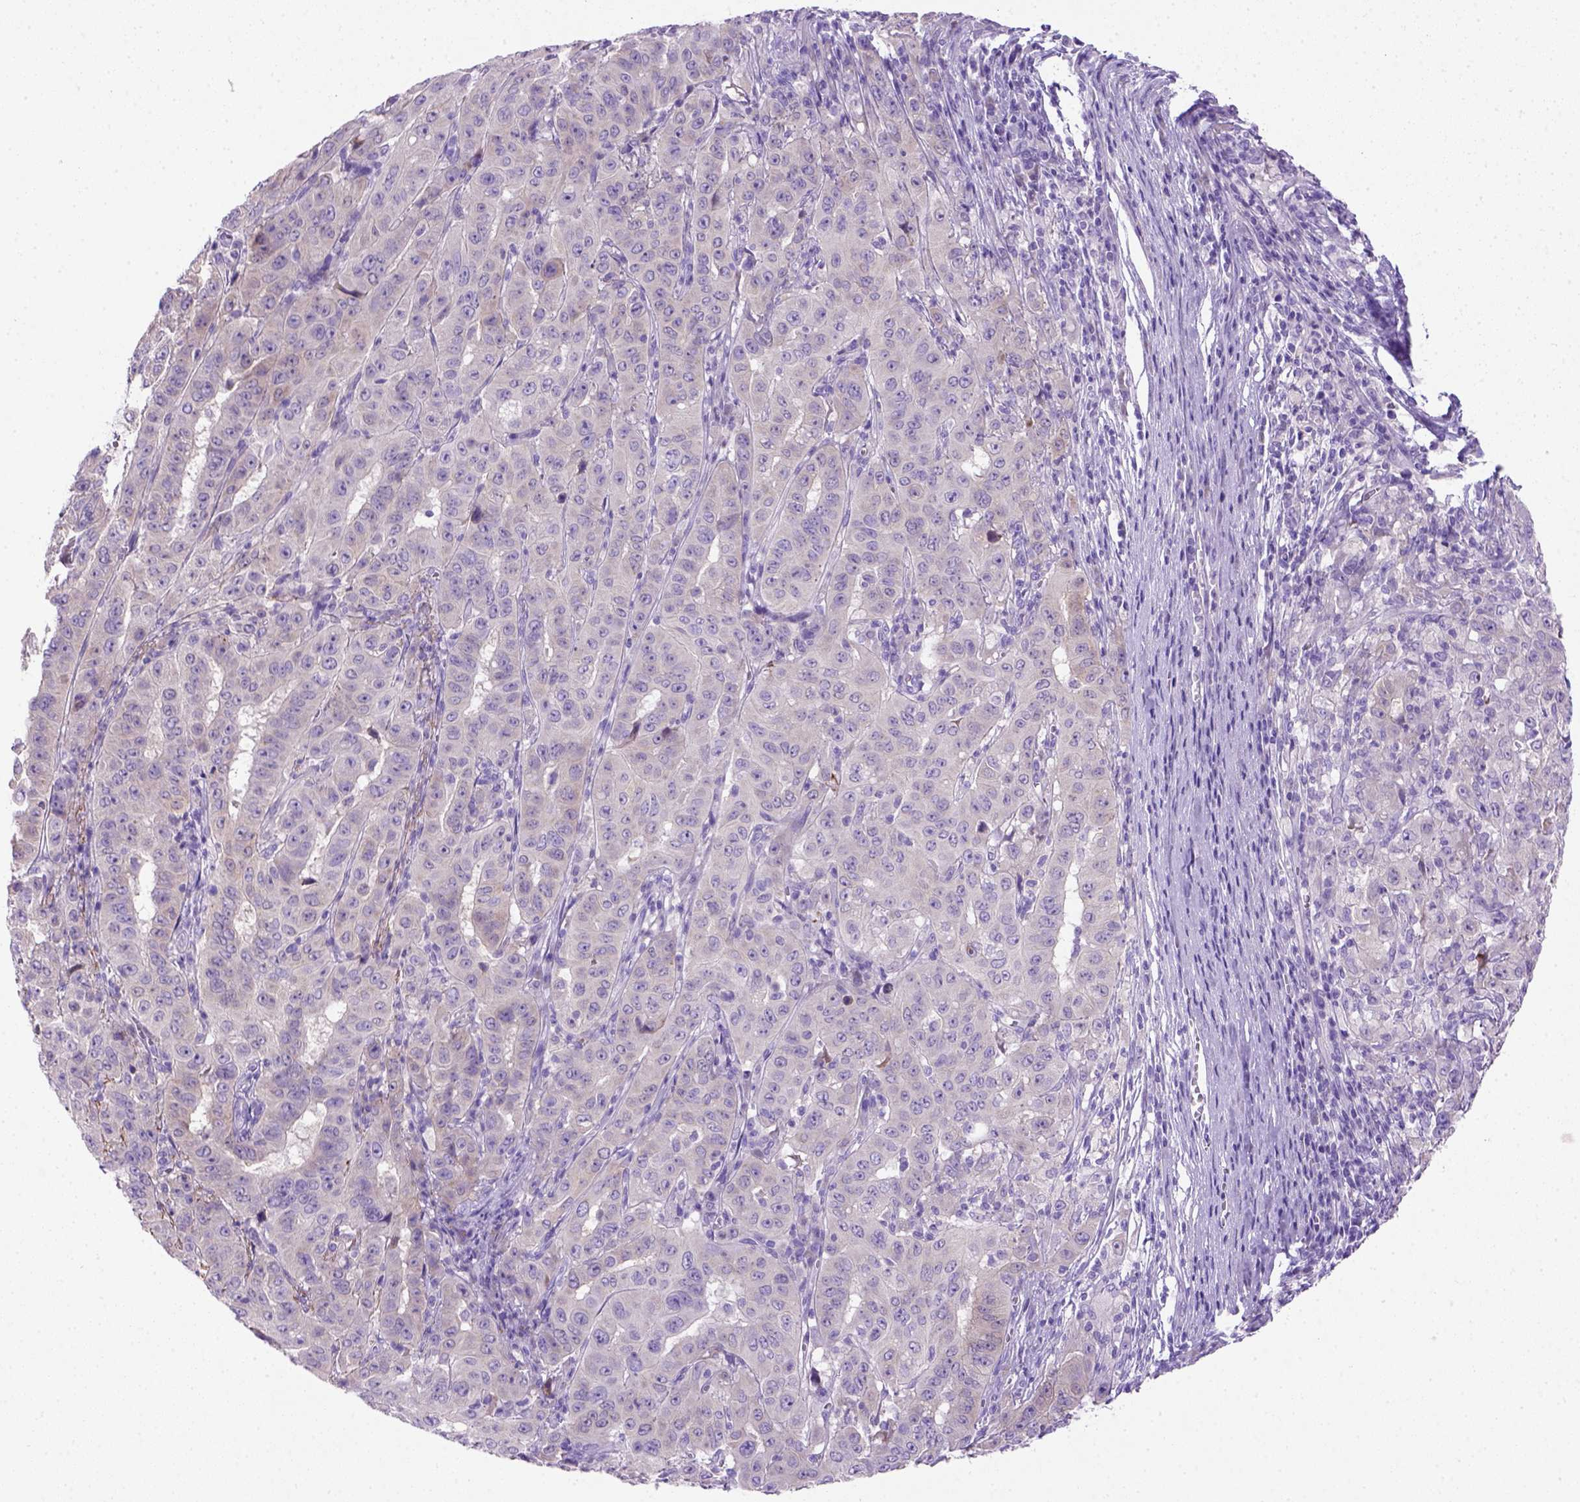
{"staining": {"intensity": "negative", "quantity": "none", "location": "none"}, "tissue": "pancreatic cancer", "cell_type": "Tumor cells", "image_type": "cancer", "snomed": [{"axis": "morphology", "description": "Adenocarcinoma, NOS"}, {"axis": "topography", "description": "Pancreas"}], "caption": "A micrograph of pancreatic cancer (adenocarcinoma) stained for a protein exhibits no brown staining in tumor cells. Nuclei are stained in blue.", "gene": "SIRPD", "patient": {"sex": "male", "age": 63}}